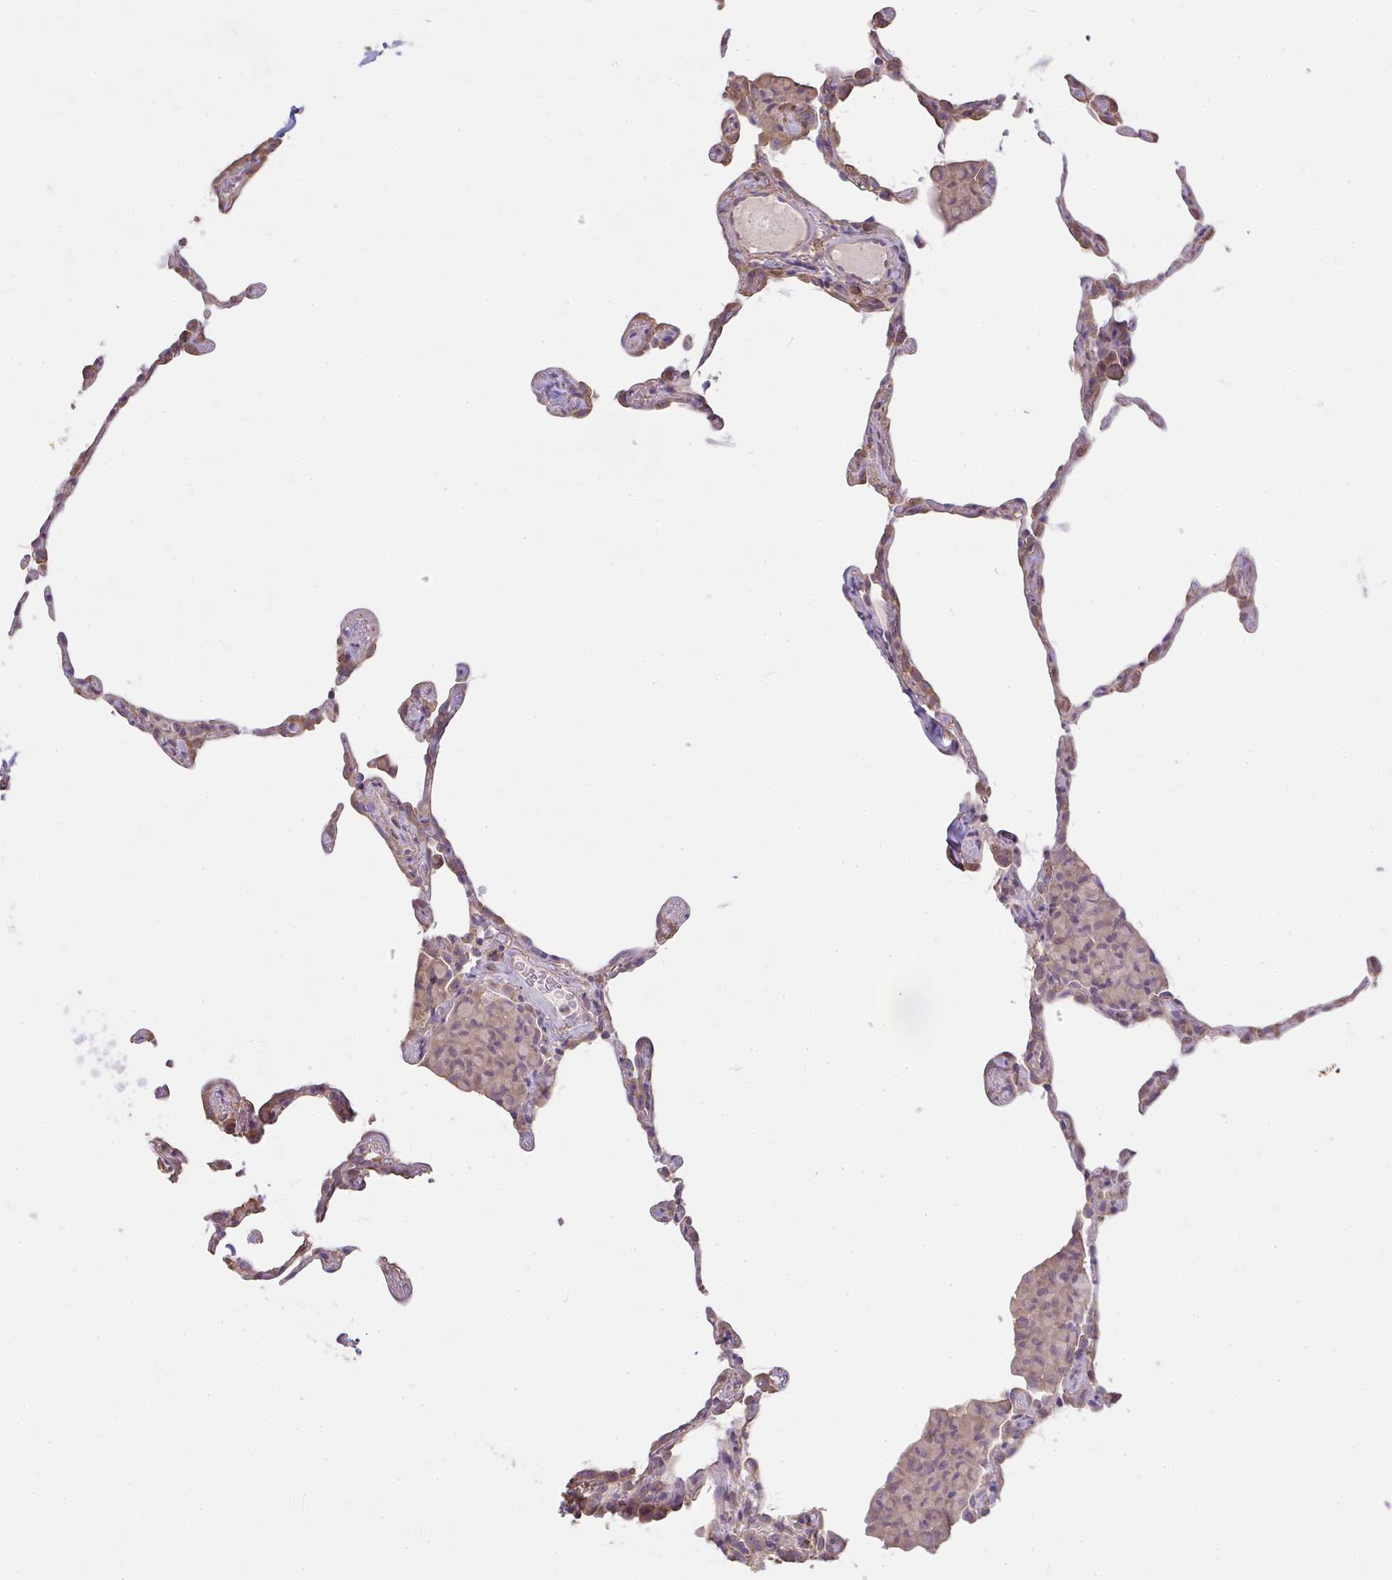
{"staining": {"intensity": "weak", "quantity": "25%-75%", "location": "cytoplasmic/membranous"}, "tissue": "lung", "cell_type": "Alveolar cells", "image_type": "normal", "snomed": [{"axis": "morphology", "description": "Normal tissue, NOS"}, {"axis": "topography", "description": "Lung"}], "caption": "The histopathology image exhibits a brown stain indicating the presence of a protein in the cytoplasmic/membranous of alveolar cells in lung.", "gene": "BRINP3", "patient": {"sex": "female", "age": 57}}